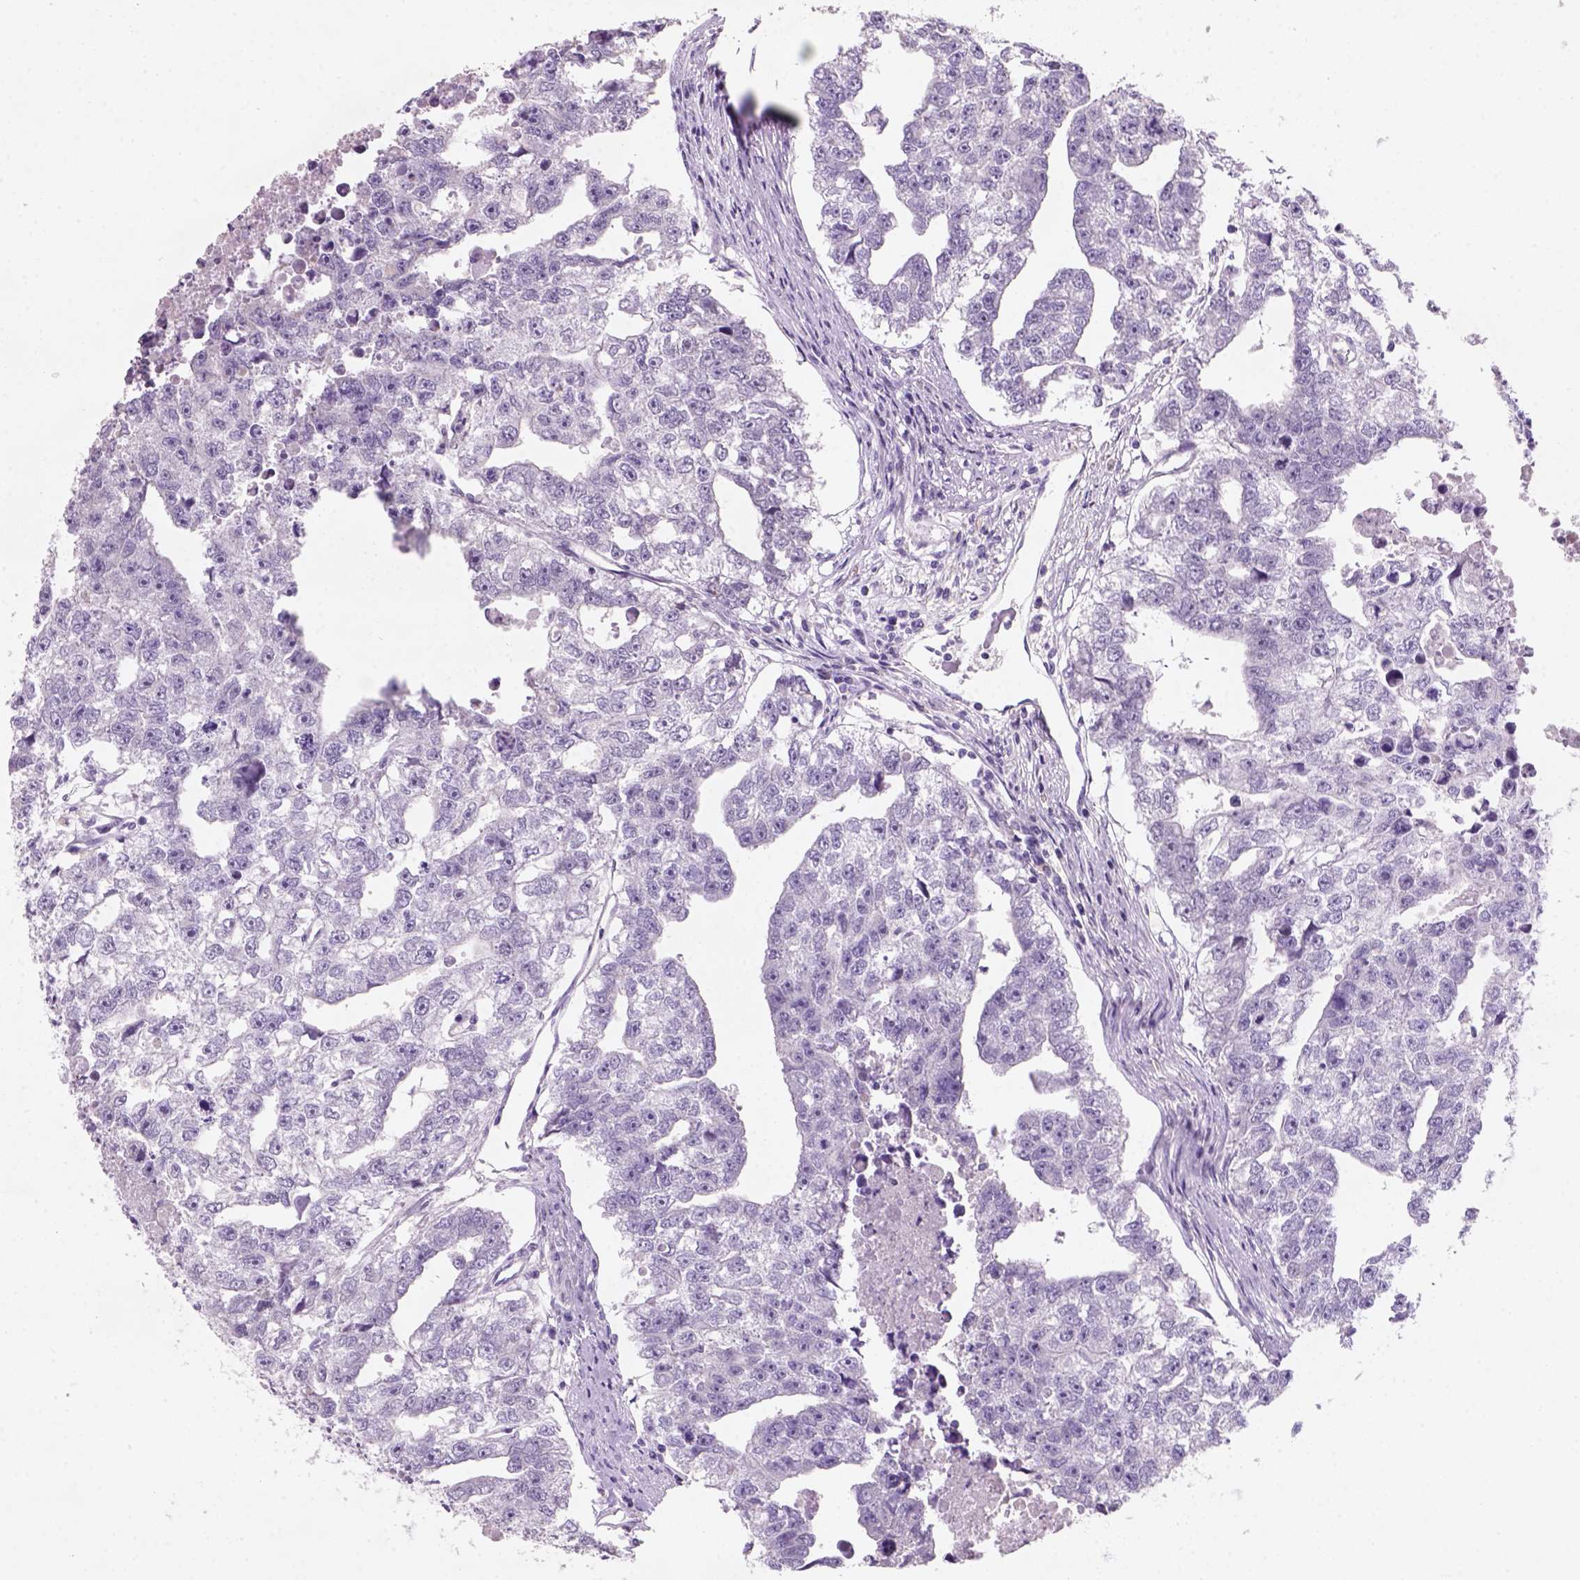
{"staining": {"intensity": "negative", "quantity": "none", "location": "none"}, "tissue": "testis cancer", "cell_type": "Tumor cells", "image_type": "cancer", "snomed": [{"axis": "morphology", "description": "Carcinoma, Embryonal, NOS"}, {"axis": "morphology", "description": "Teratoma, malignant, NOS"}, {"axis": "topography", "description": "Testis"}], "caption": "Tumor cells show no significant protein staining in testis teratoma (malignant). The staining was performed using DAB to visualize the protein expression in brown, while the nuclei were stained in blue with hematoxylin (Magnification: 20x).", "gene": "ZMAT4", "patient": {"sex": "male", "age": 44}}